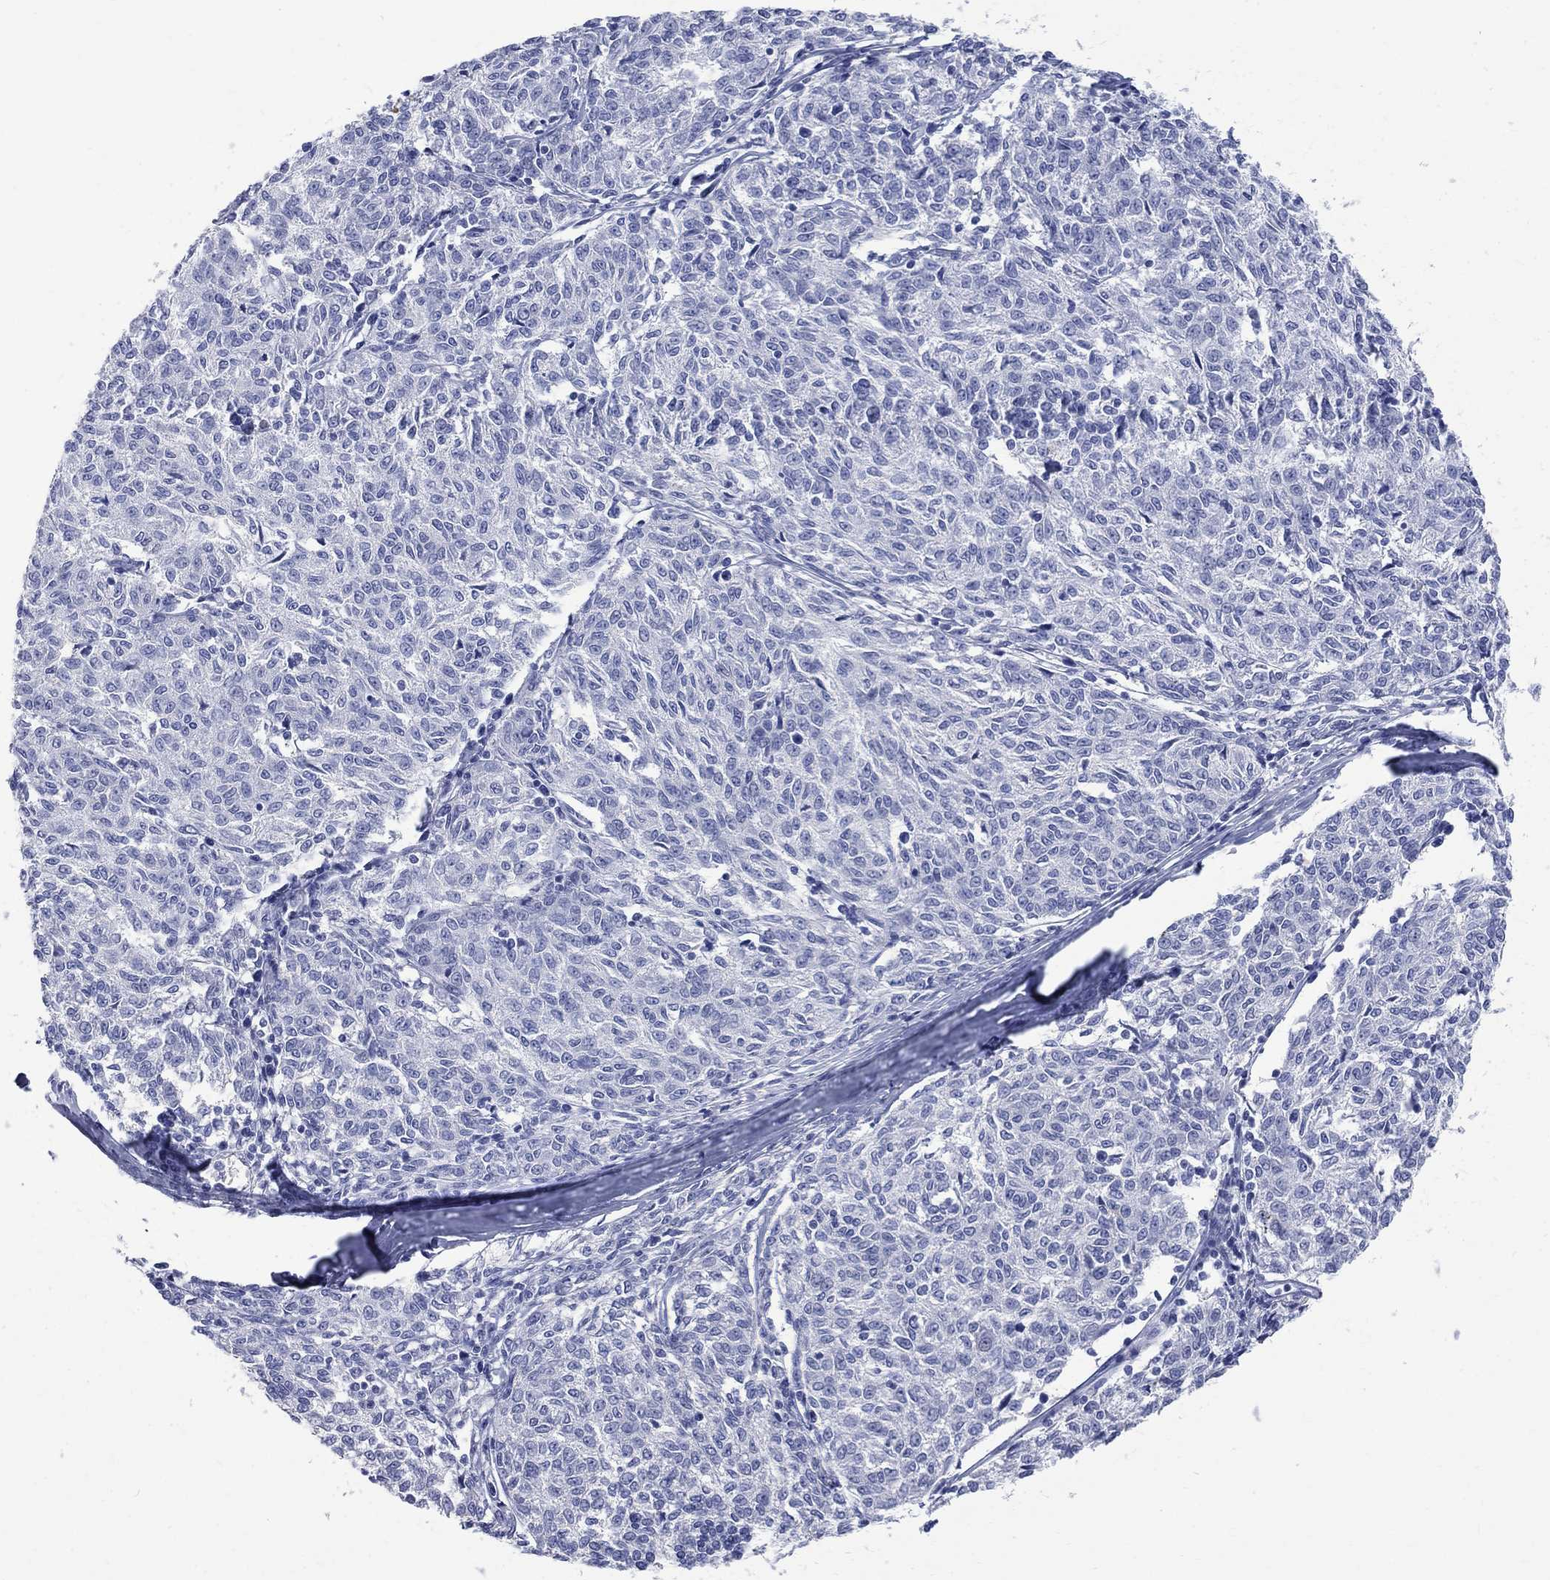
{"staining": {"intensity": "negative", "quantity": "none", "location": "none"}, "tissue": "melanoma", "cell_type": "Tumor cells", "image_type": "cancer", "snomed": [{"axis": "morphology", "description": "Malignant melanoma, NOS"}, {"axis": "topography", "description": "Skin"}], "caption": "This micrograph is of malignant melanoma stained with IHC to label a protein in brown with the nuclei are counter-stained blue. There is no expression in tumor cells. The staining is performed using DAB brown chromogen with nuclei counter-stained in using hematoxylin.", "gene": "MAGEB6", "patient": {"sex": "female", "age": 72}}